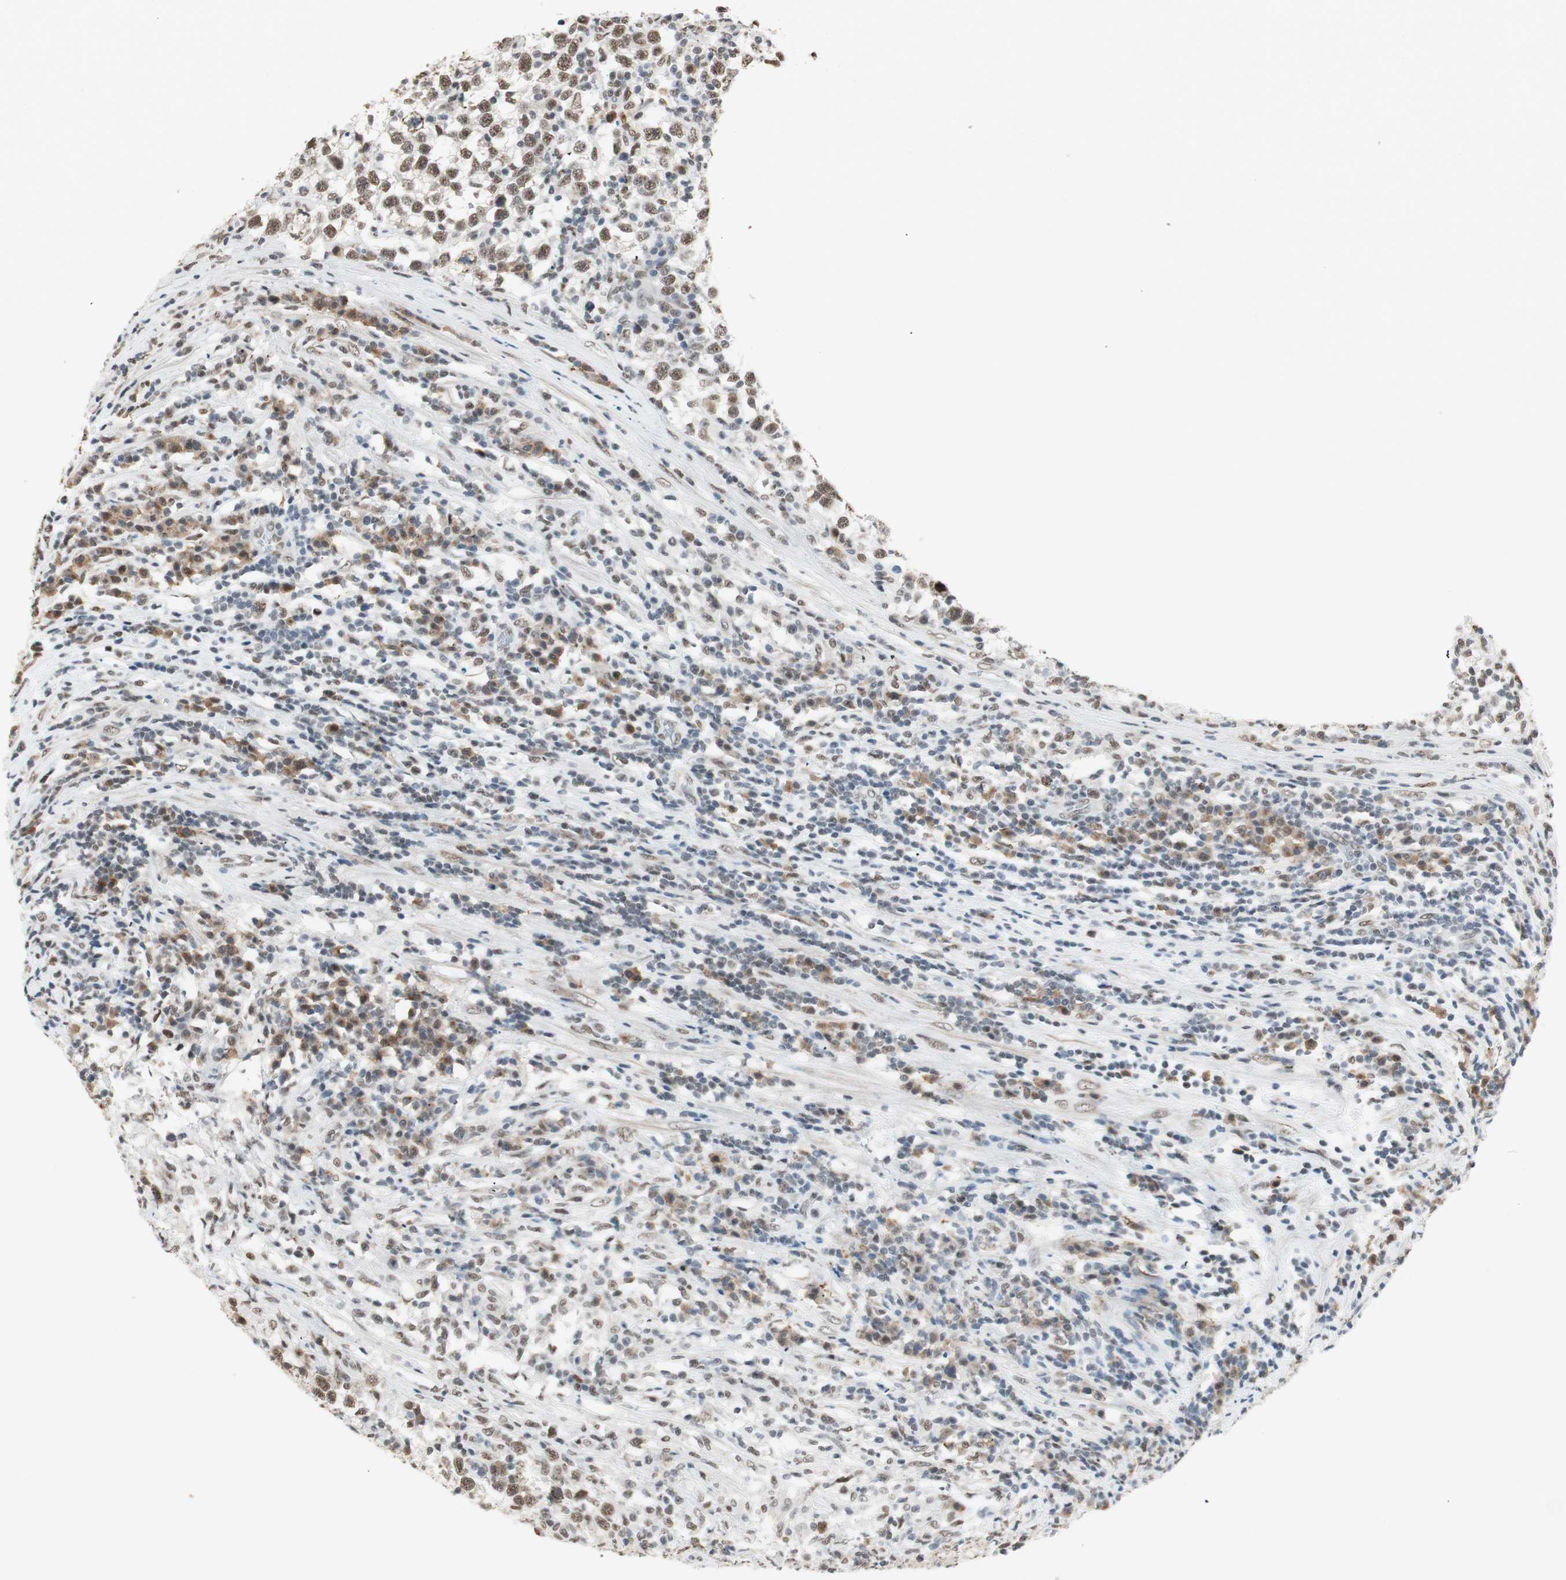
{"staining": {"intensity": "moderate", "quantity": "25%-75%", "location": "nuclear"}, "tissue": "testis cancer", "cell_type": "Tumor cells", "image_type": "cancer", "snomed": [{"axis": "morphology", "description": "Seminoma, NOS"}, {"axis": "topography", "description": "Testis"}], "caption": "Protein staining displays moderate nuclear staining in approximately 25%-75% of tumor cells in testis cancer.", "gene": "SMARCE1", "patient": {"sex": "male", "age": 43}}